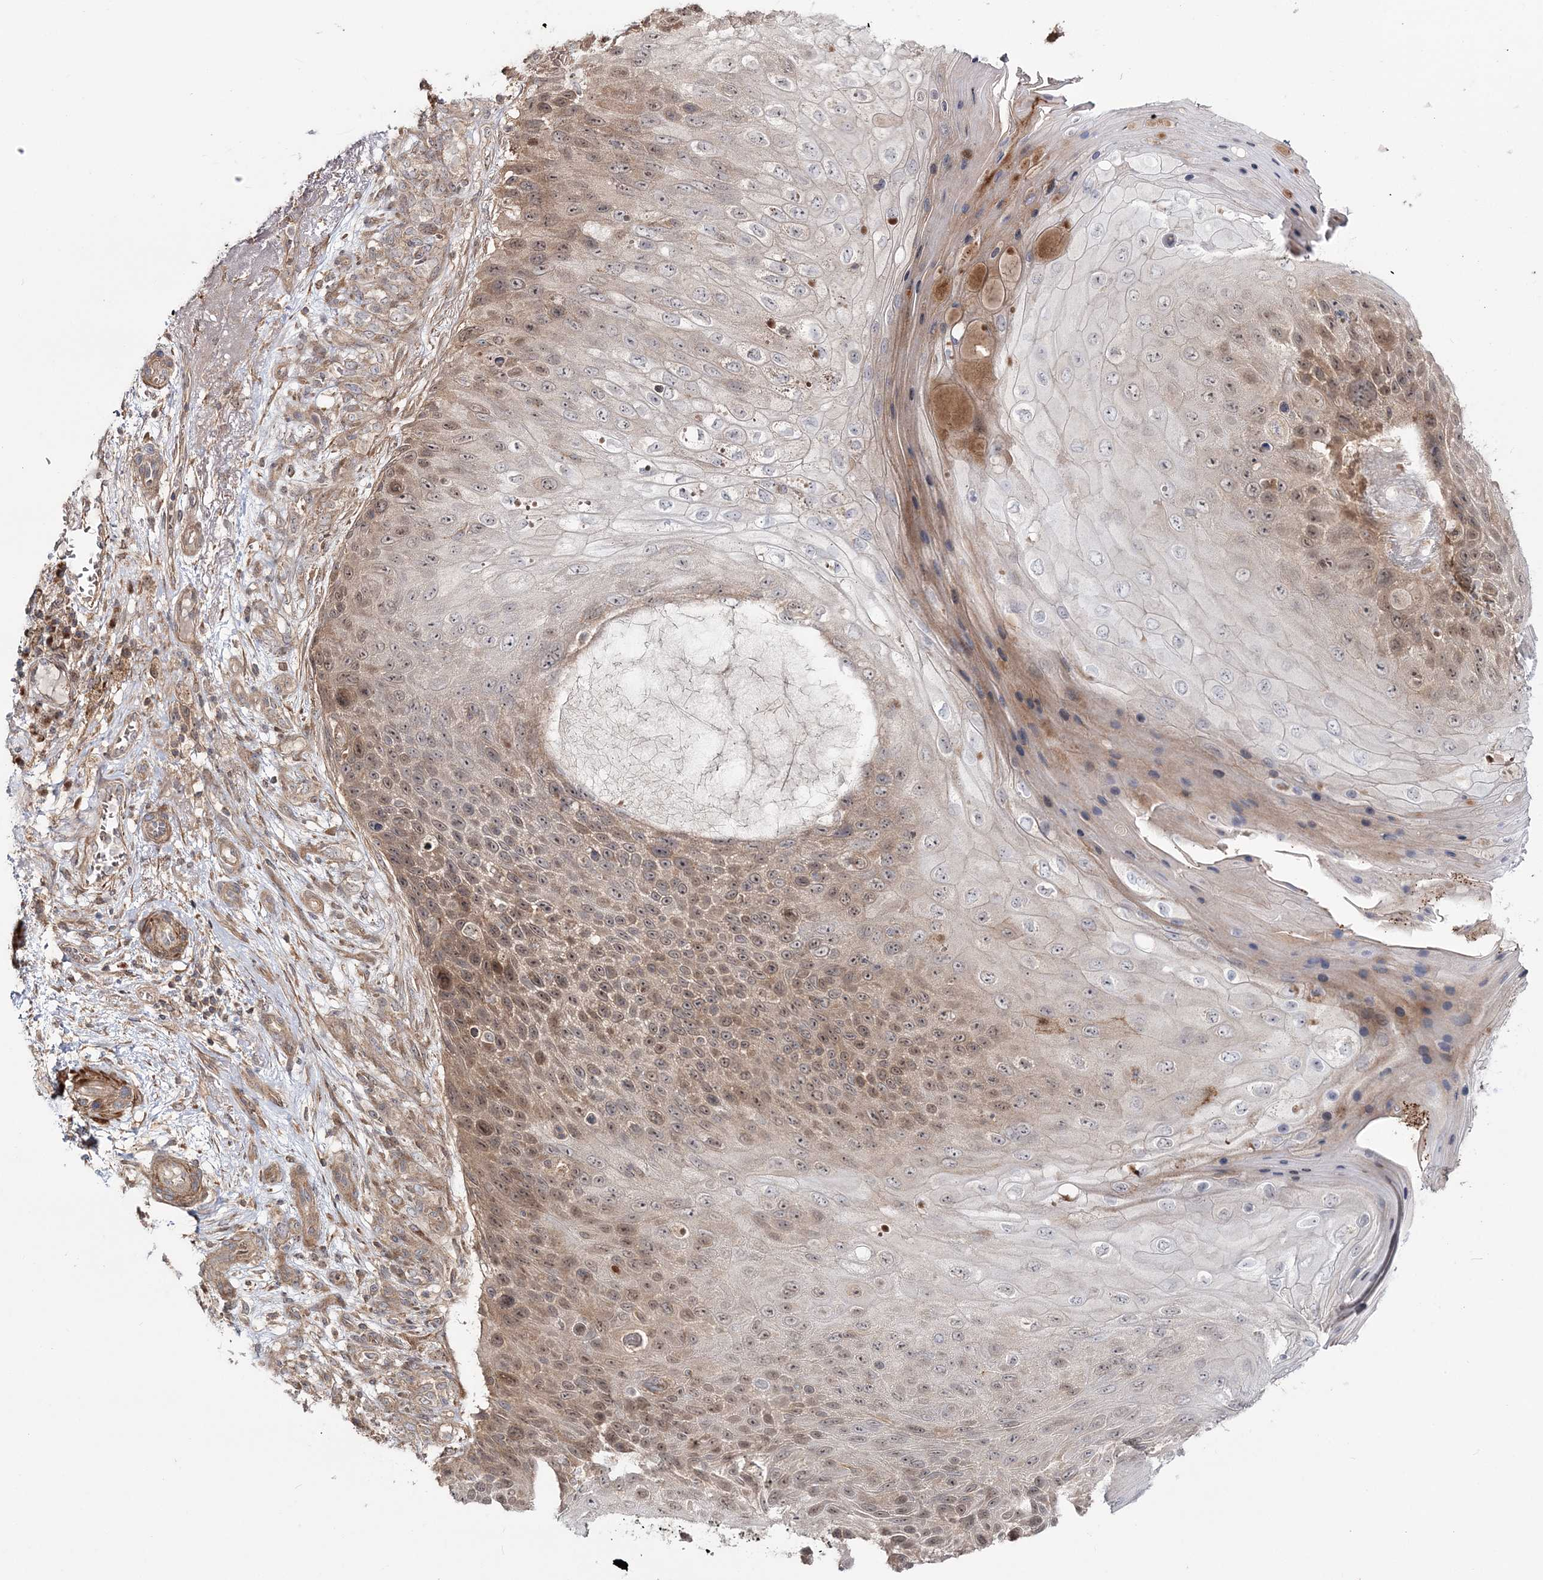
{"staining": {"intensity": "moderate", "quantity": ">75%", "location": "nuclear"}, "tissue": "skin cancer", "cell_type": "Tumor cells", "image_type": "cancer", "snomed": [{"axis": "morphology", "description": "Squamous cell carcinoma, NOS"}, {"axis": "topography", "description": "Skin"}], "caption": "The immunohistochemical stain shows moderate nuclear expression in tumor cells of skin cancer tissue.", "gene": "MOCS2", "patient": {"sex": "female", "age": 88}}